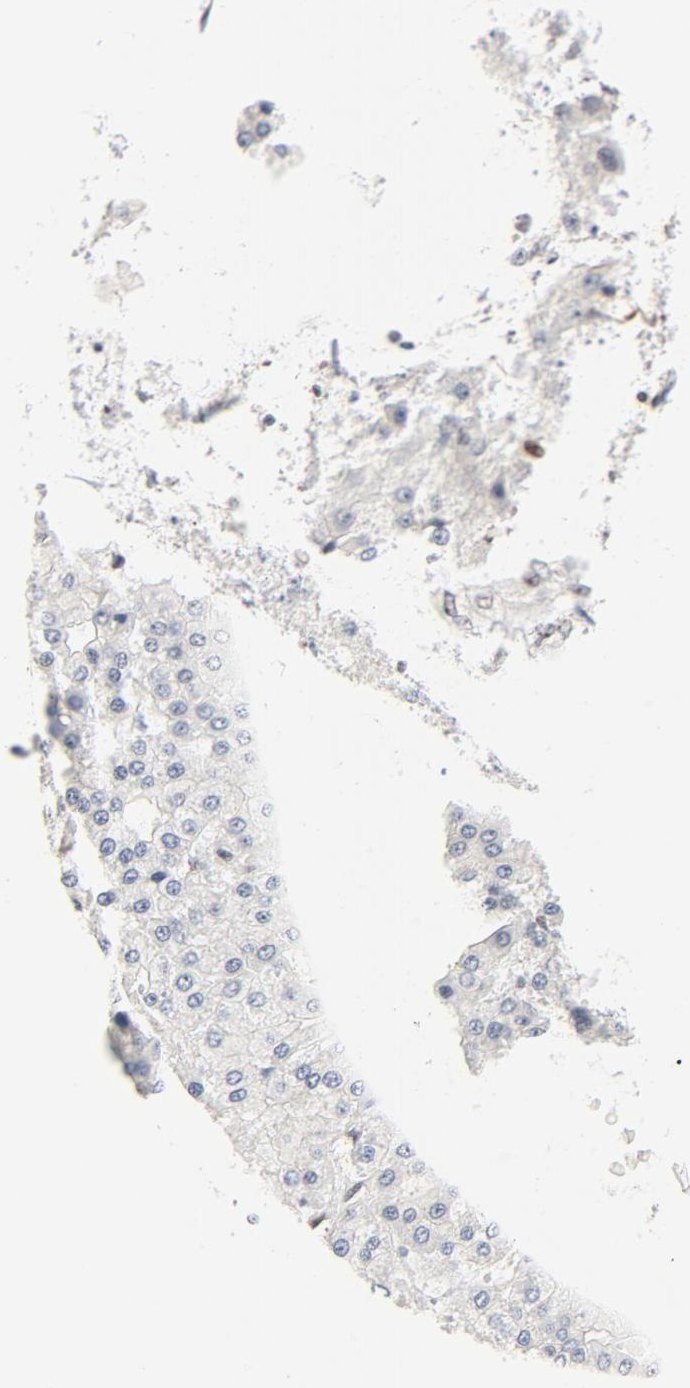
{"staining": {"intensity": "negative", "quantity": "none", "location": "none"}, "tissue": "liver cancer", "cell_type": "Tumor cells", "image_type": "cancer", "snomed": [{"axis": "morphology", "description": "Carcinoma, Hepatocellular, NOS"}, {"axis": "topography", "description": "Liver"}], "caption": "Tumor cells are negative for protein expression in human liver hepatocellular carcinoma. The staining is performed using DAB brown chromogen with nuclei counter-stained in using hematoxylin.", "gene": "GTF2H1", "patient": {"sex": "male", "age": 47}}